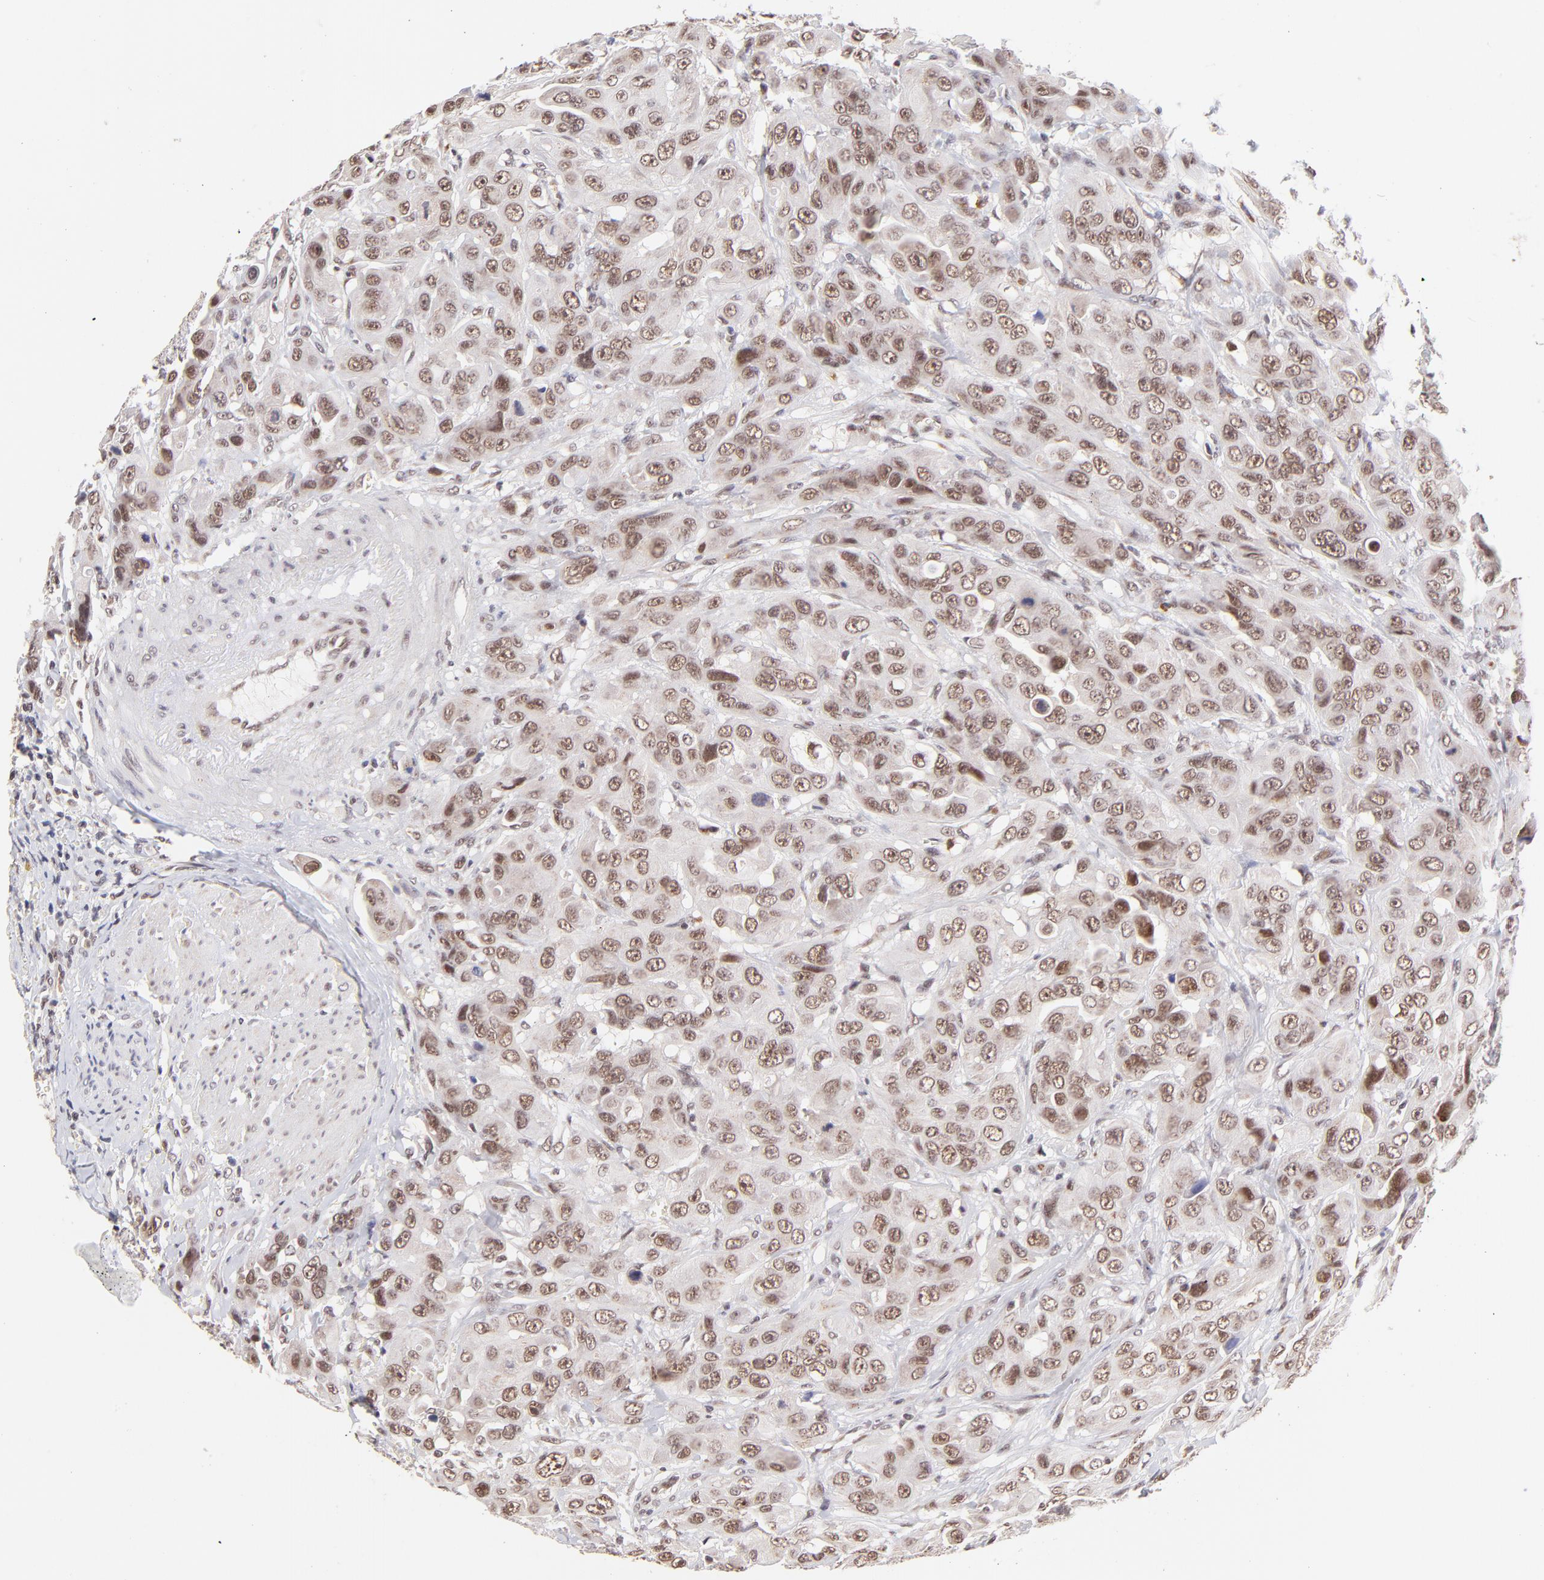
{"staining": {"intensity": "moderate", "quantity": ">75%", "location": "nuclear"}, "tissue": "urothelial cancer", "cell_type": "Tumor cells", "image_type": "cancer", "snomed": [{"axis": "morphology", "description": "Urothelial carcinoma, High grade"}, {"axis": "topography", "description": "Urinary bladder"}], "caption": "Moderate nuclear expression for a protein is seen in about >75% of tumor cells of high-grade urothelial carcinoma using immunohistochemistry (IHC).", "gene": "MED12", "patient": {"sex": "male", "age": 73}}